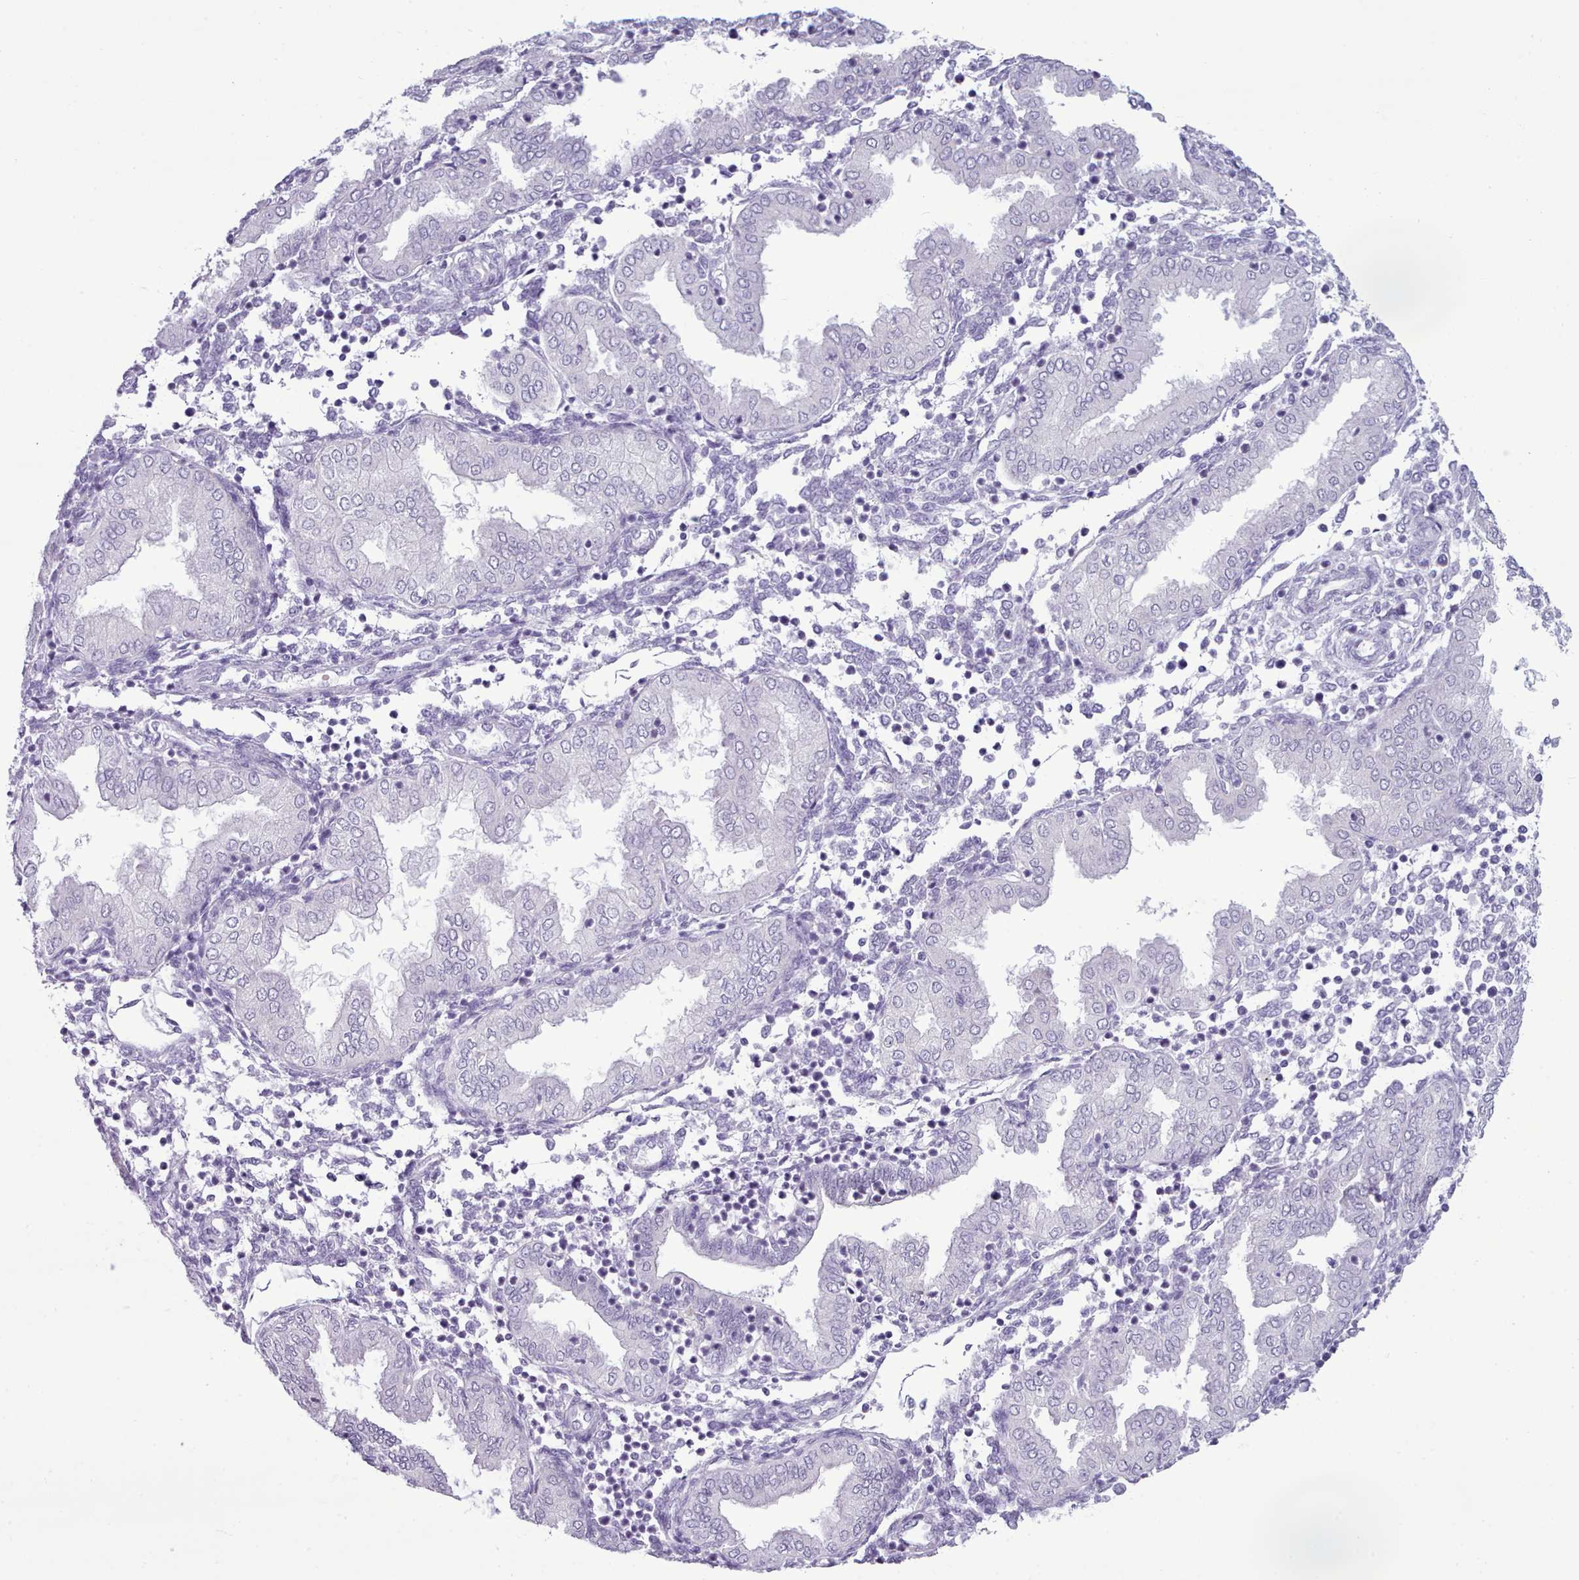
{"staining": {"intensity": "negative", "quantity": "none", "location": "none"}, "tissue": "endometrium", "cell_type": "Cells in endometrial stroma", "image_type": "normal", "snomed": [{"axis": "morphology", "description": "Normal tissue, NOS"}, {"axis": "topography", "description": "Endometrium"}], "caption": "An immunohistochemistry (IHC) micrograph of unremarkable endometrium is shown. There is no staining in cells in endometrial stroma of endometrium.", "gene": "FBXO48", "patient": {"sex": "female", "age": 53}}